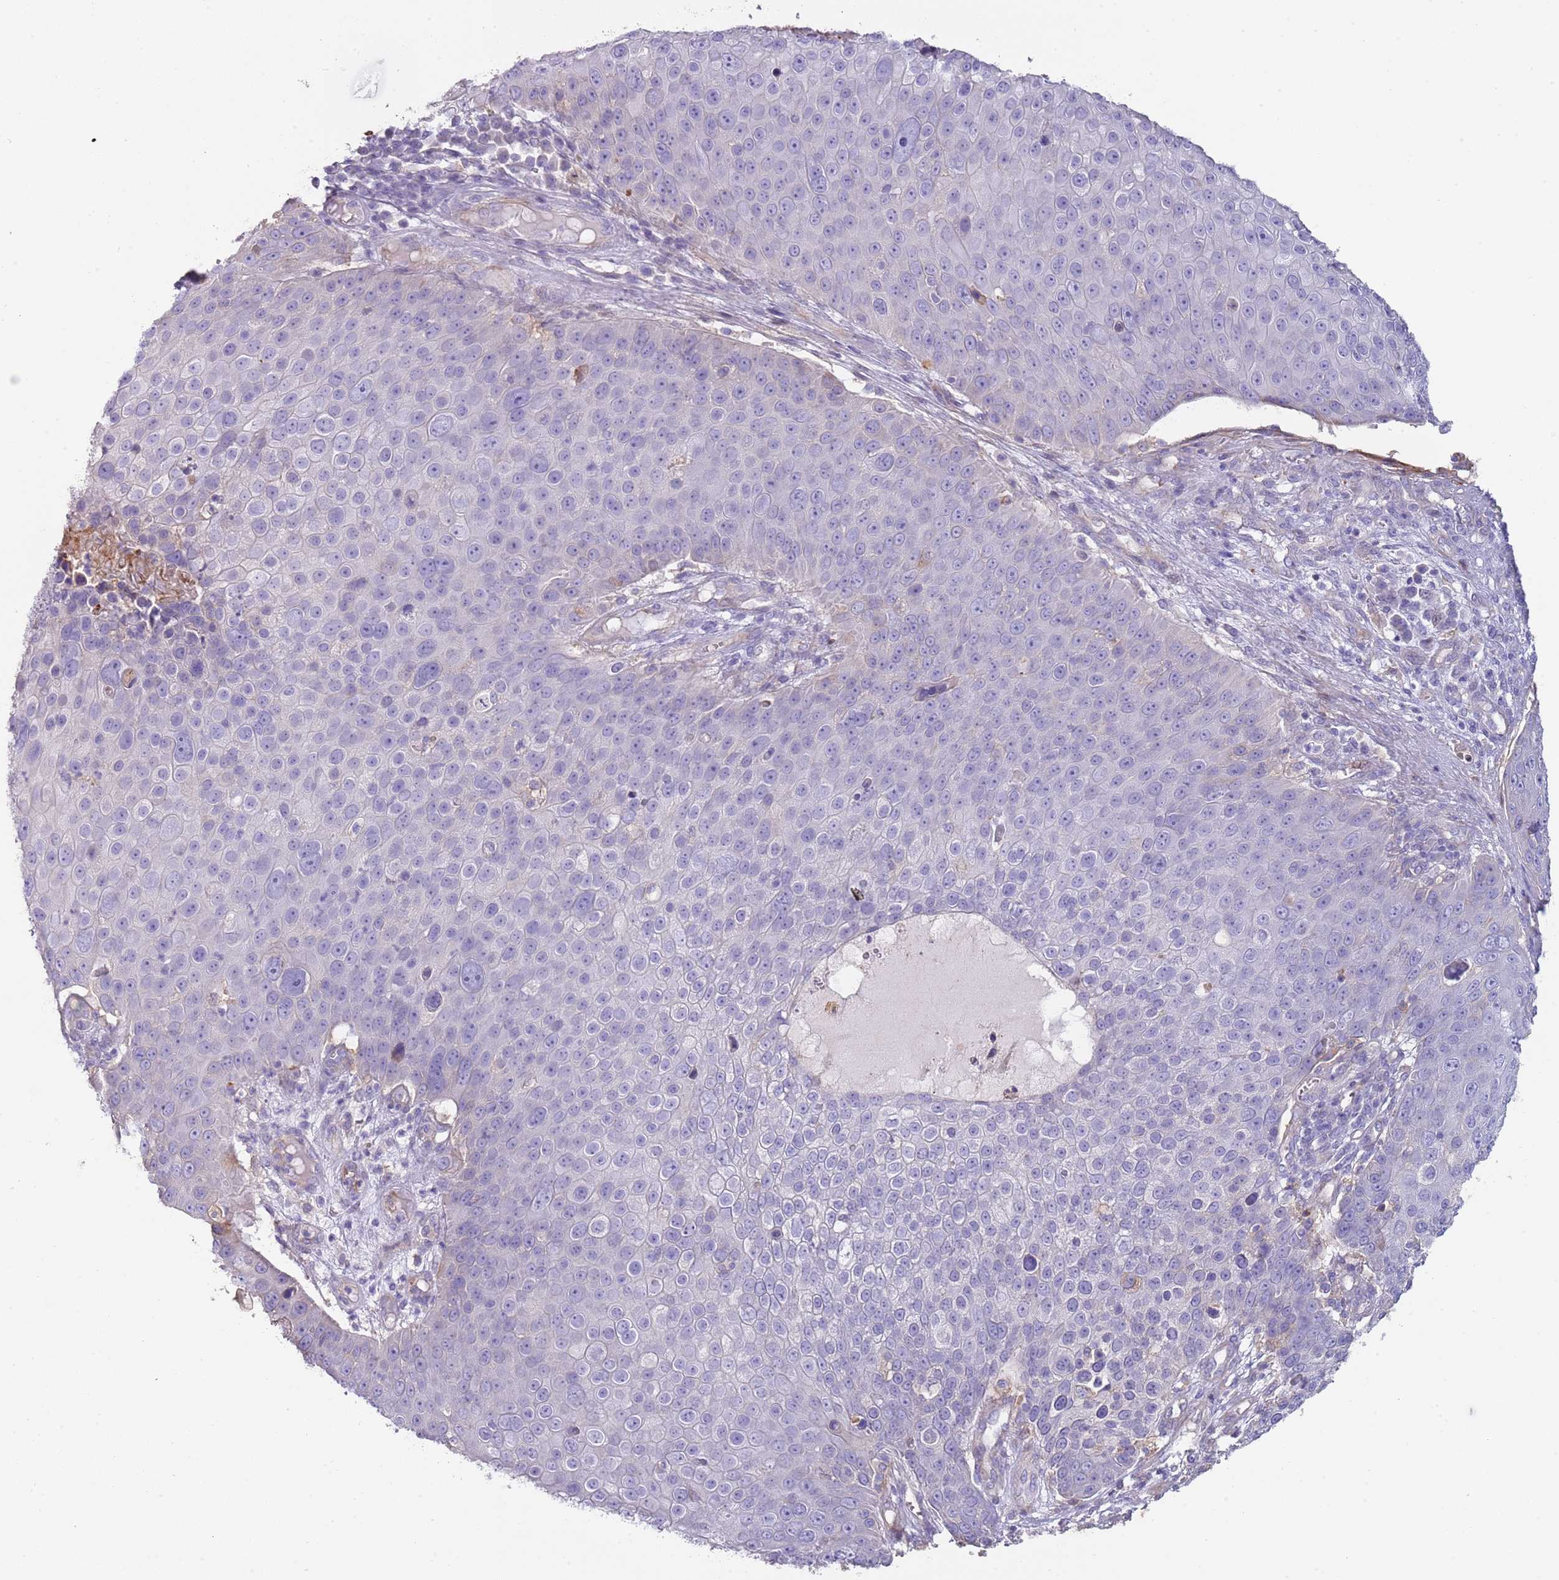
{"staining": {"intensity": "negative", "quantity": "none", "location": "none"}, "tissue": "skin cancer", "cell_type": "Tumor cells", "image_type": "cancer", "snomed": [{"axis": "morphology", "description": "Squamous cell carcinoma, NOS"}, {"axis": "topography", "description": "Skin"}], "caption": "A high-resolution histopathology image shows immunohistochemistry (IHC) staining of skin cancer, which displays no significant expression in tumor cells.", "gene": "NBPF3", "patient": {"sex": "male", "age": 71}}